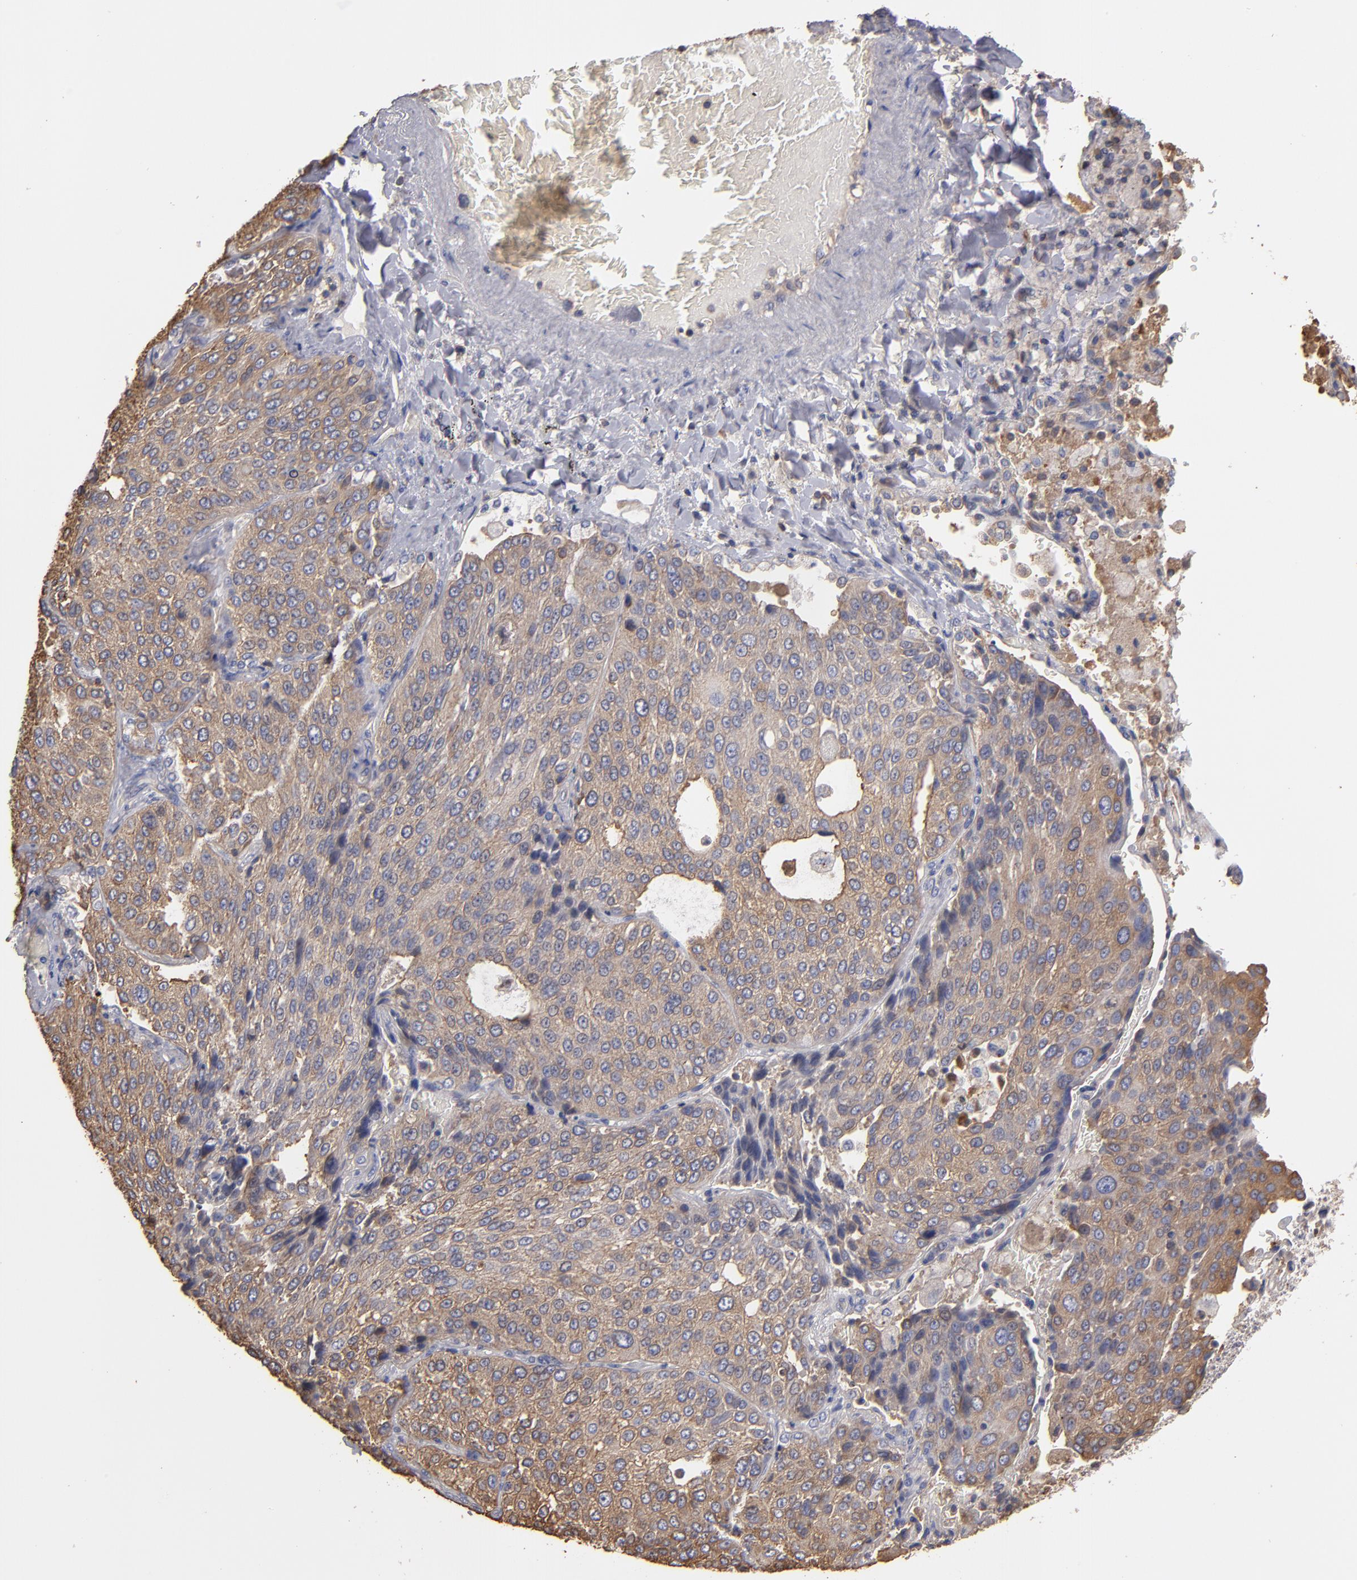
{"staining": {"intensity": "weak", "quantity": ">75%", "location": "cytoplasmic/membranous"}, "tissue": "lung cancer", "cell_type": "Tumor cells", "image_type": "cancer", "snomed": [{"axis": "morphology", "description": "Squamous cell carcinoma, NOS"}, {"axis": "topography", "description": "Lung"}], "caption": "Immunohistochemistry (IHC) micrograph of neoplastic tissue: human lung cancer (squamous cell carcinoma) stained using IHC demonstrates low levels of weak protein expression localized specifically in the cytoplasmic/membranous of tumor cells, appearing as a cytoplasmic/membranous brown color.", "gene": "ESYT2", "patient": {"sex": "male", "age": 54}}